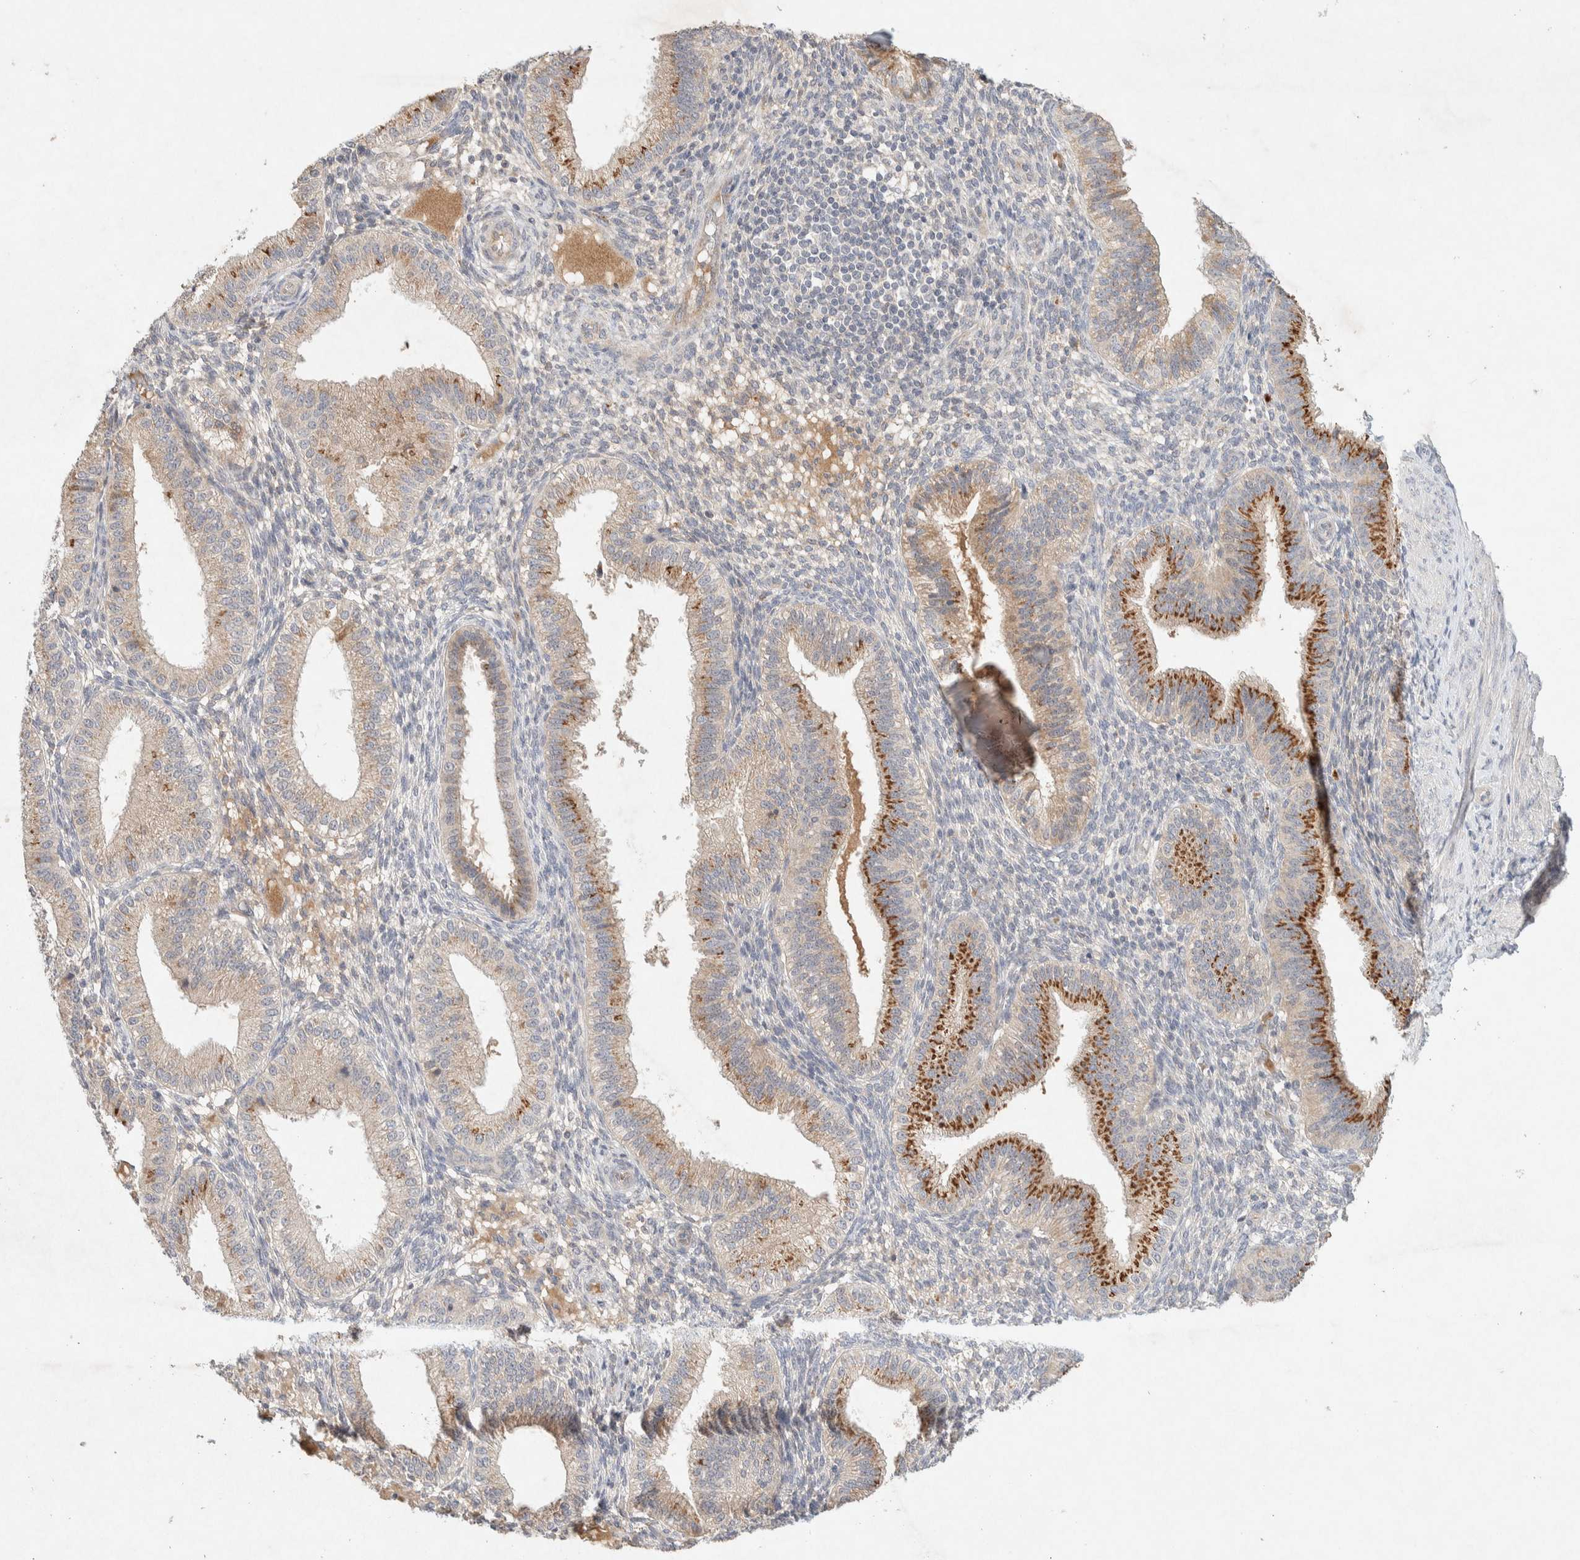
{"staining": {"intensity": "negative", "quantity": "none", "location": "none"}, "tissue": "endometrium", "cell_type": "Cells in endometrial stroma", "image_type": "normal", "snomed": [{"axis": "morphology", "description": "Normal tissue, NOS"}, {"axis": "topography", "description": "Endometrium"}], "caption": "An IHC image of normal endometrium is shown. There is no staining in cells in endometrial stroma of endometrium.", "gene": "GNAI1", "patient": {"sex": "female", "age": 39}}